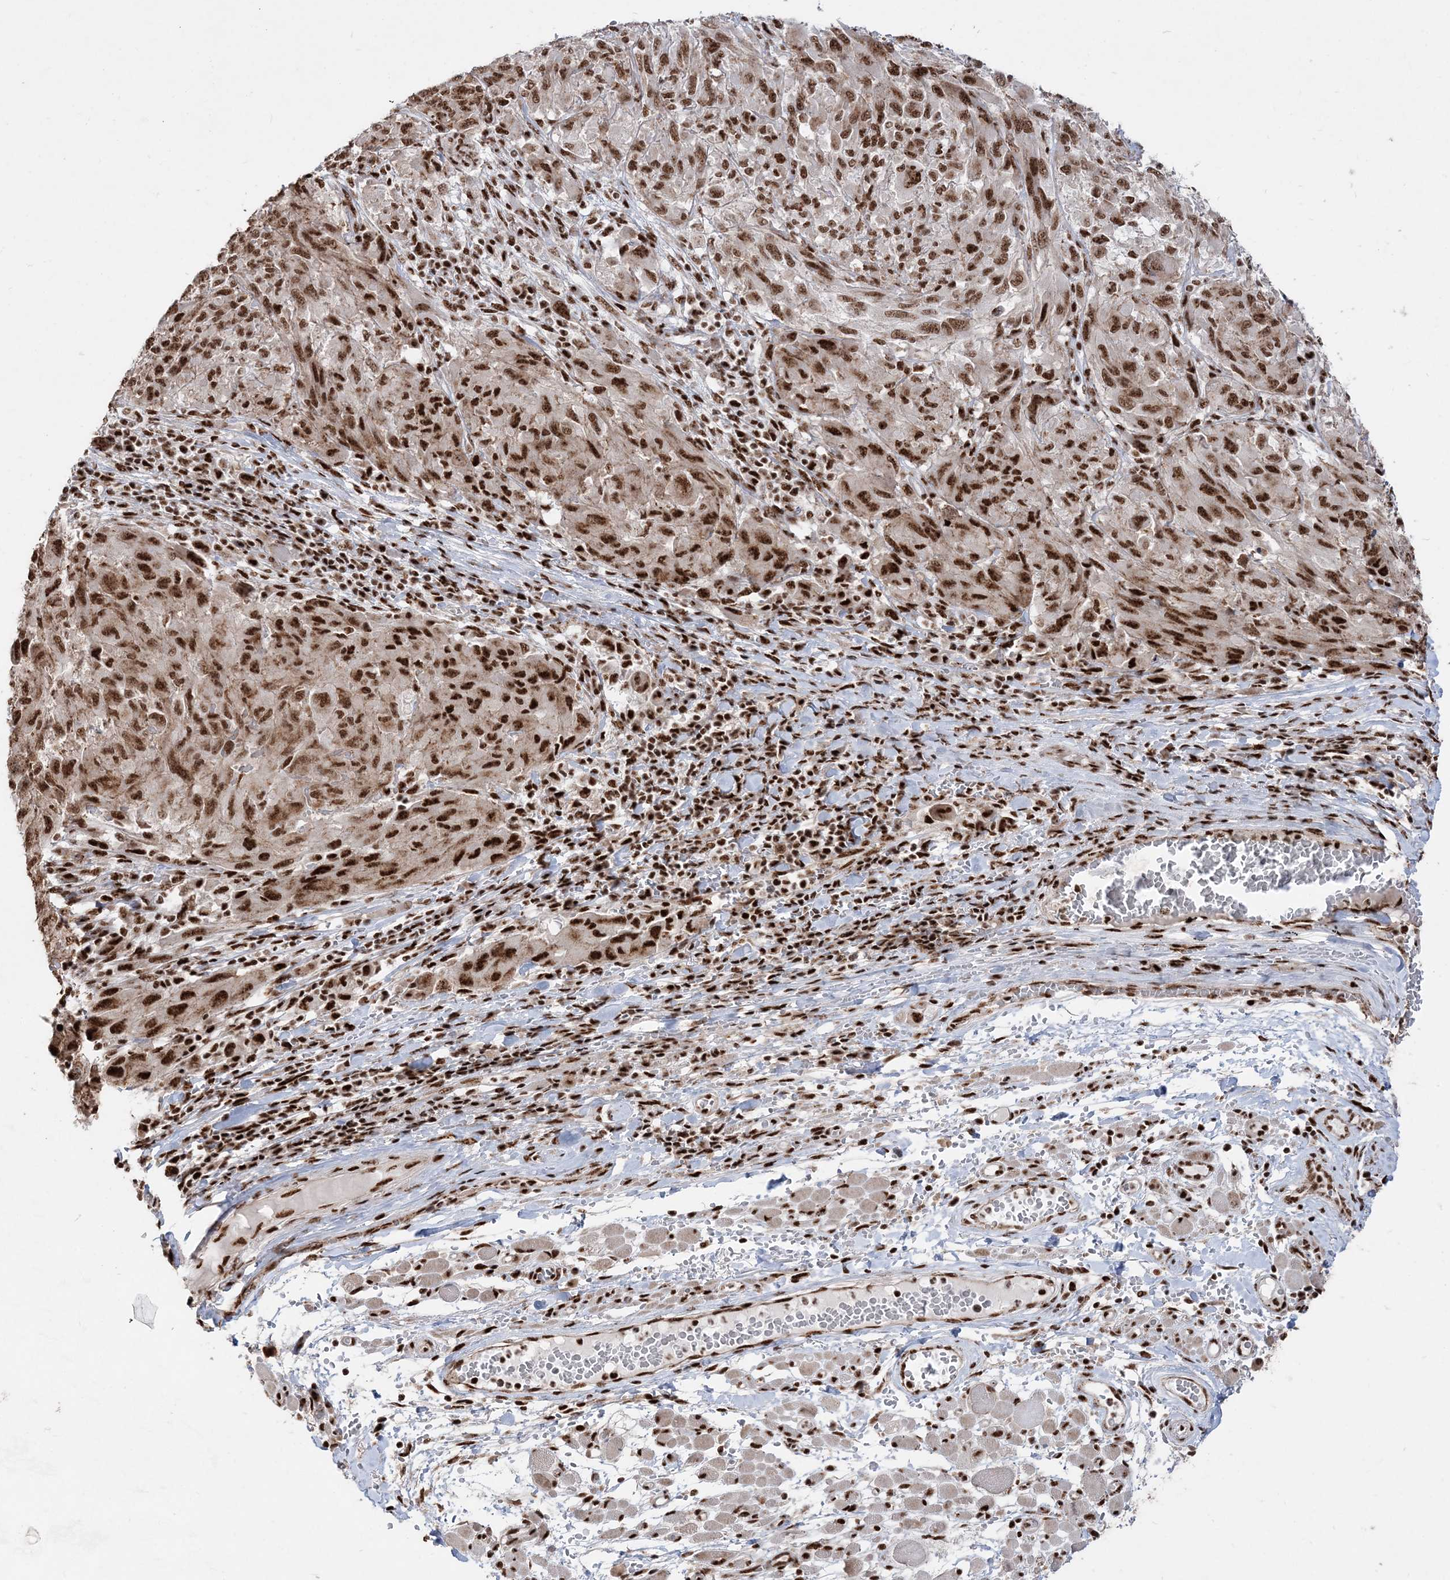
{"staining": {"intensity": "strong", "quantity": ">75%", "location": "nuclear"}, "tissue": "melanoma", "cell_type": "Tumor cells", "image_type": "cancer", "snomed": [{"axis": "morphology", "description": "Malignant melanoma, NOS"}, {"axis": "topography", "description": "Skin"}], "caption": "About >75% of tumor cells in melanoma demonstrate strong nuclear protein positivity as visualized by brown immunohistochemical staining.", "gene": "RBM17", "patient": {"sex": "female", "age": 91}}